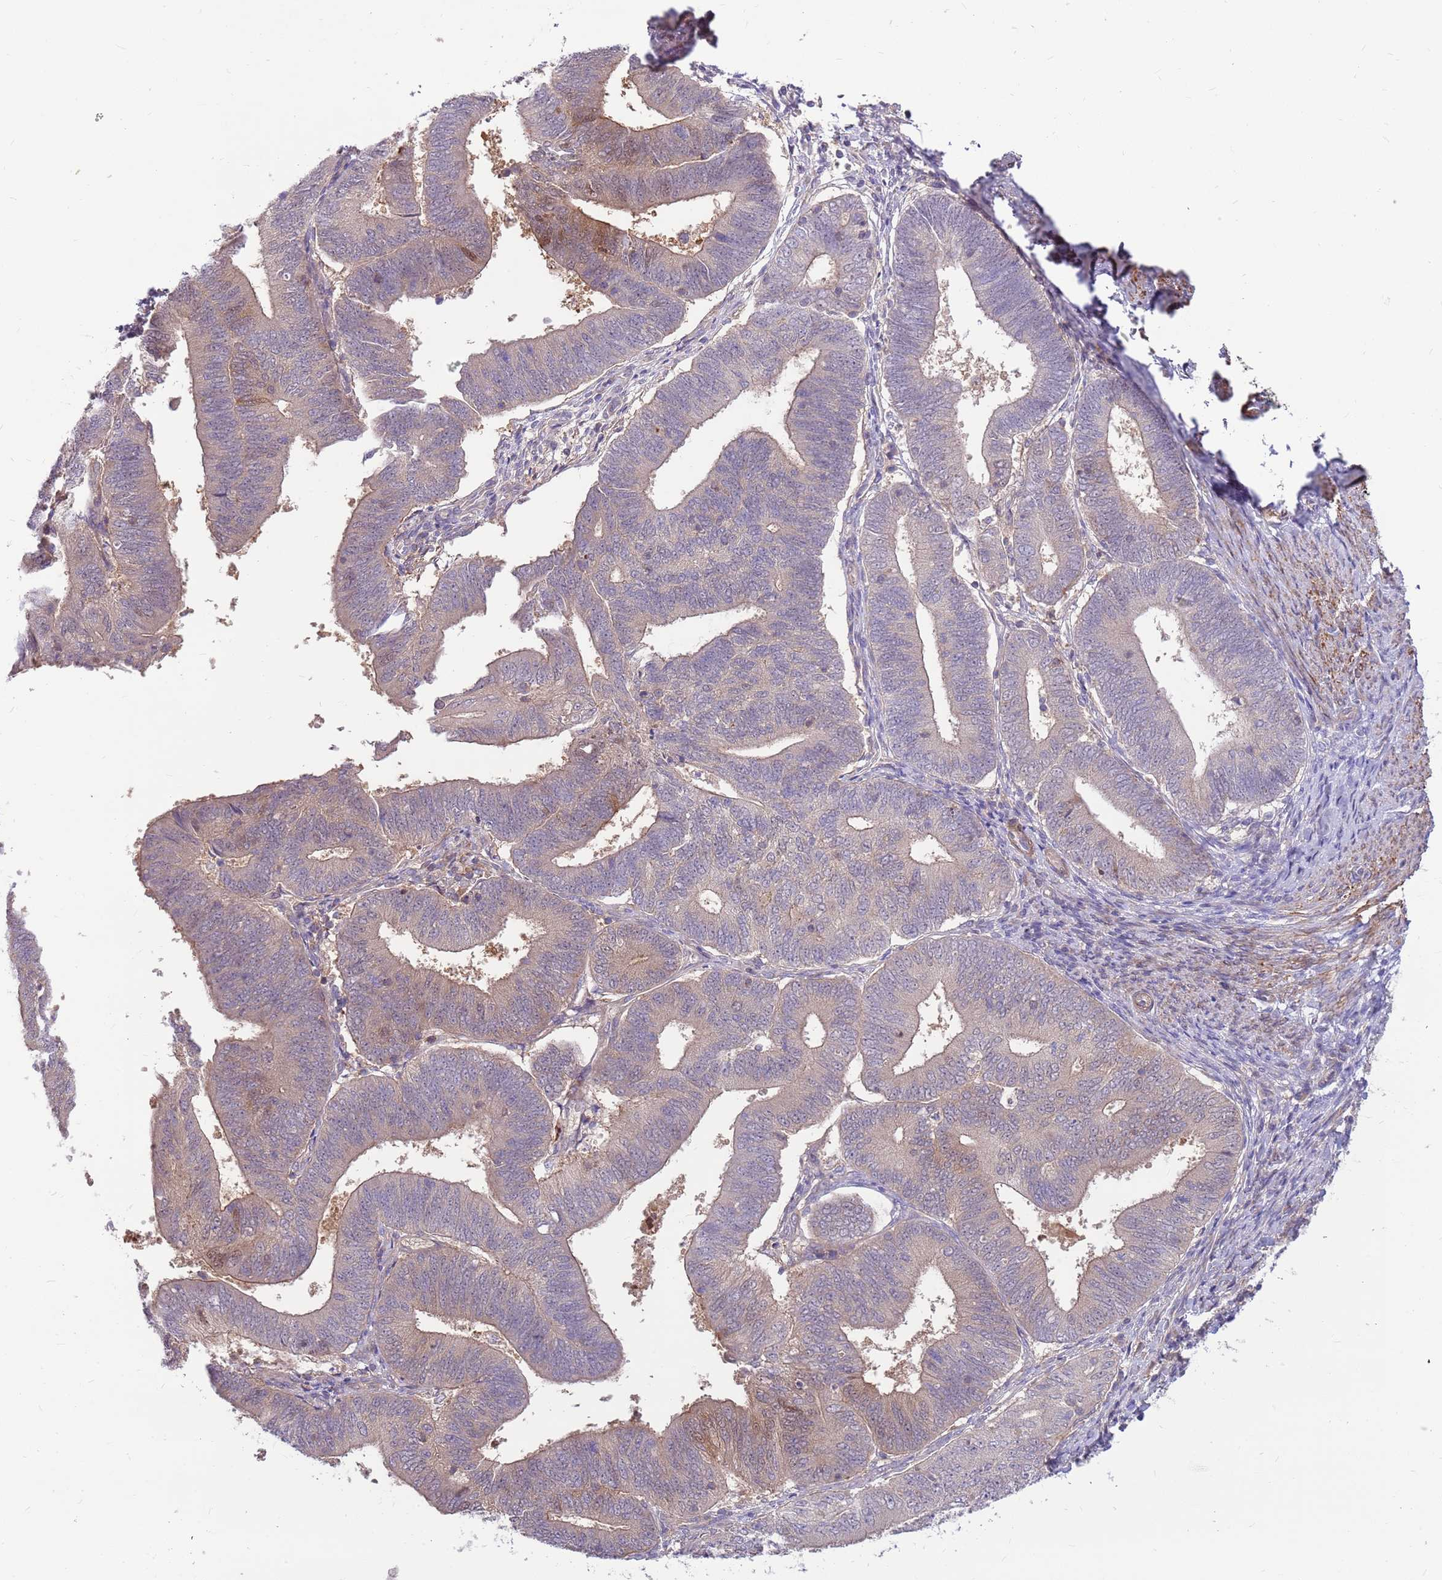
{"staining": {"intensity": "weak", "quantity": "<25%", "location": "cytoplasmic/membranous"}, "tissue": "endometrial cancer", "cell_type": "Tumor cells", "image_type": "cancer", "snomed": [{"axis": "morphology", "description": "Adenocarcinoma, NOS"}, {"axis": "topography", "description": "Endometrium"}], "caption": "Immunohistochemical staining of human endometrial cancer (adenocarcinoma) exhibits no significant positivity in tumor cells.", "gene": "MVD", "patient": {"sex": "female", "age": 70}}